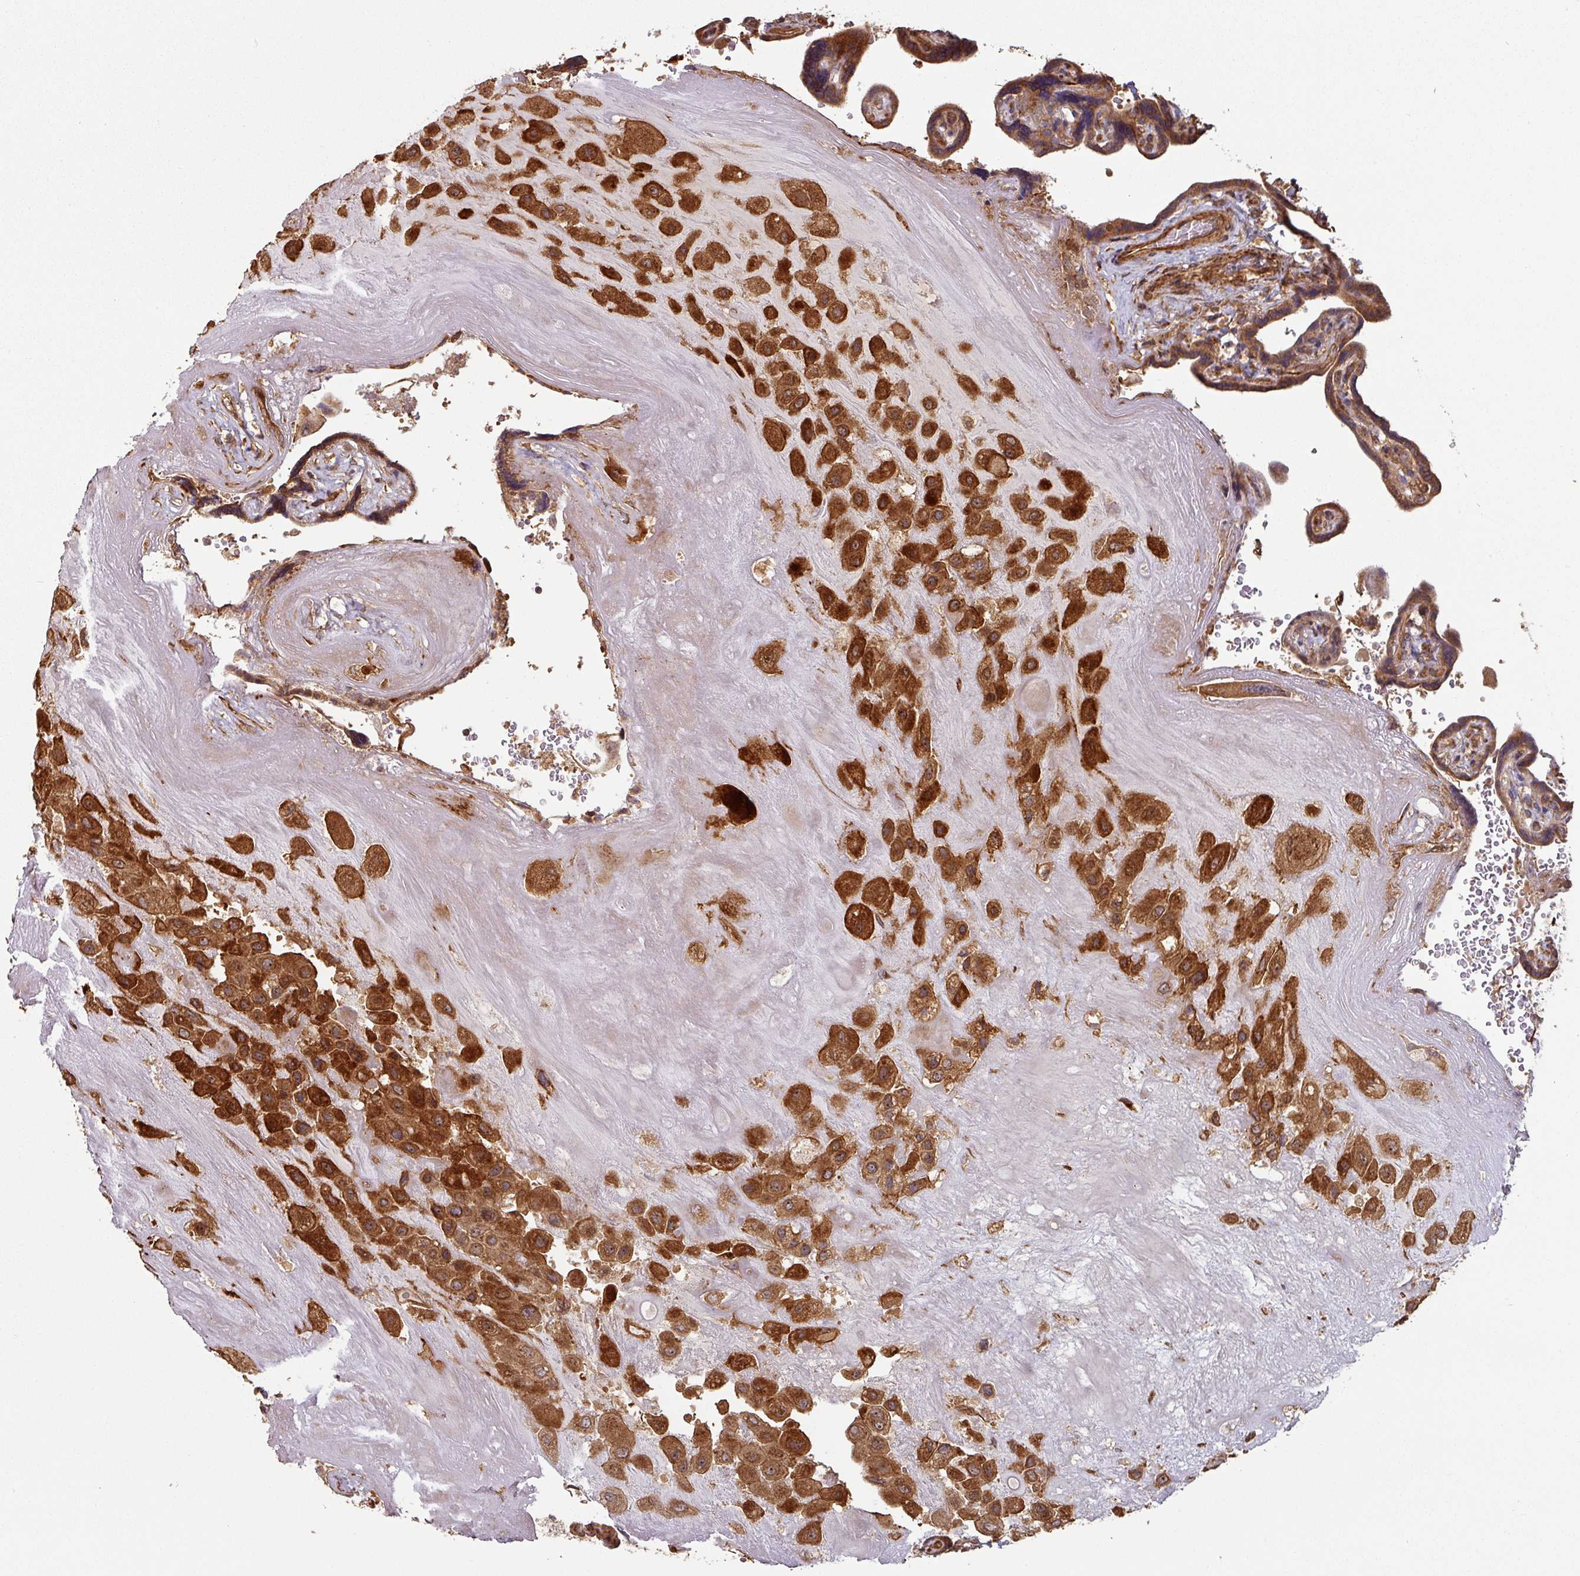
{"staining": {"intensity": "strong", "quantity": ">75%", "location": "cytoplasmic/membranous"}, "tissue": "placenta", "cell_type": "Decidual cells", "image_type": "normal", "snomed": [{"axis": "morphology", "description": "Normal tissue, NOS"}, {"axis": "topography", "description": "Placenta"}], "caption": "A histopathology image showing strong cytoplasmic/membranous expression in about >75% of decidual cells in normal placenta, as visualized by brown immunohistochemical staining.", "gene": "SIK1", "patient": {"sex": "female", "age": 32}}